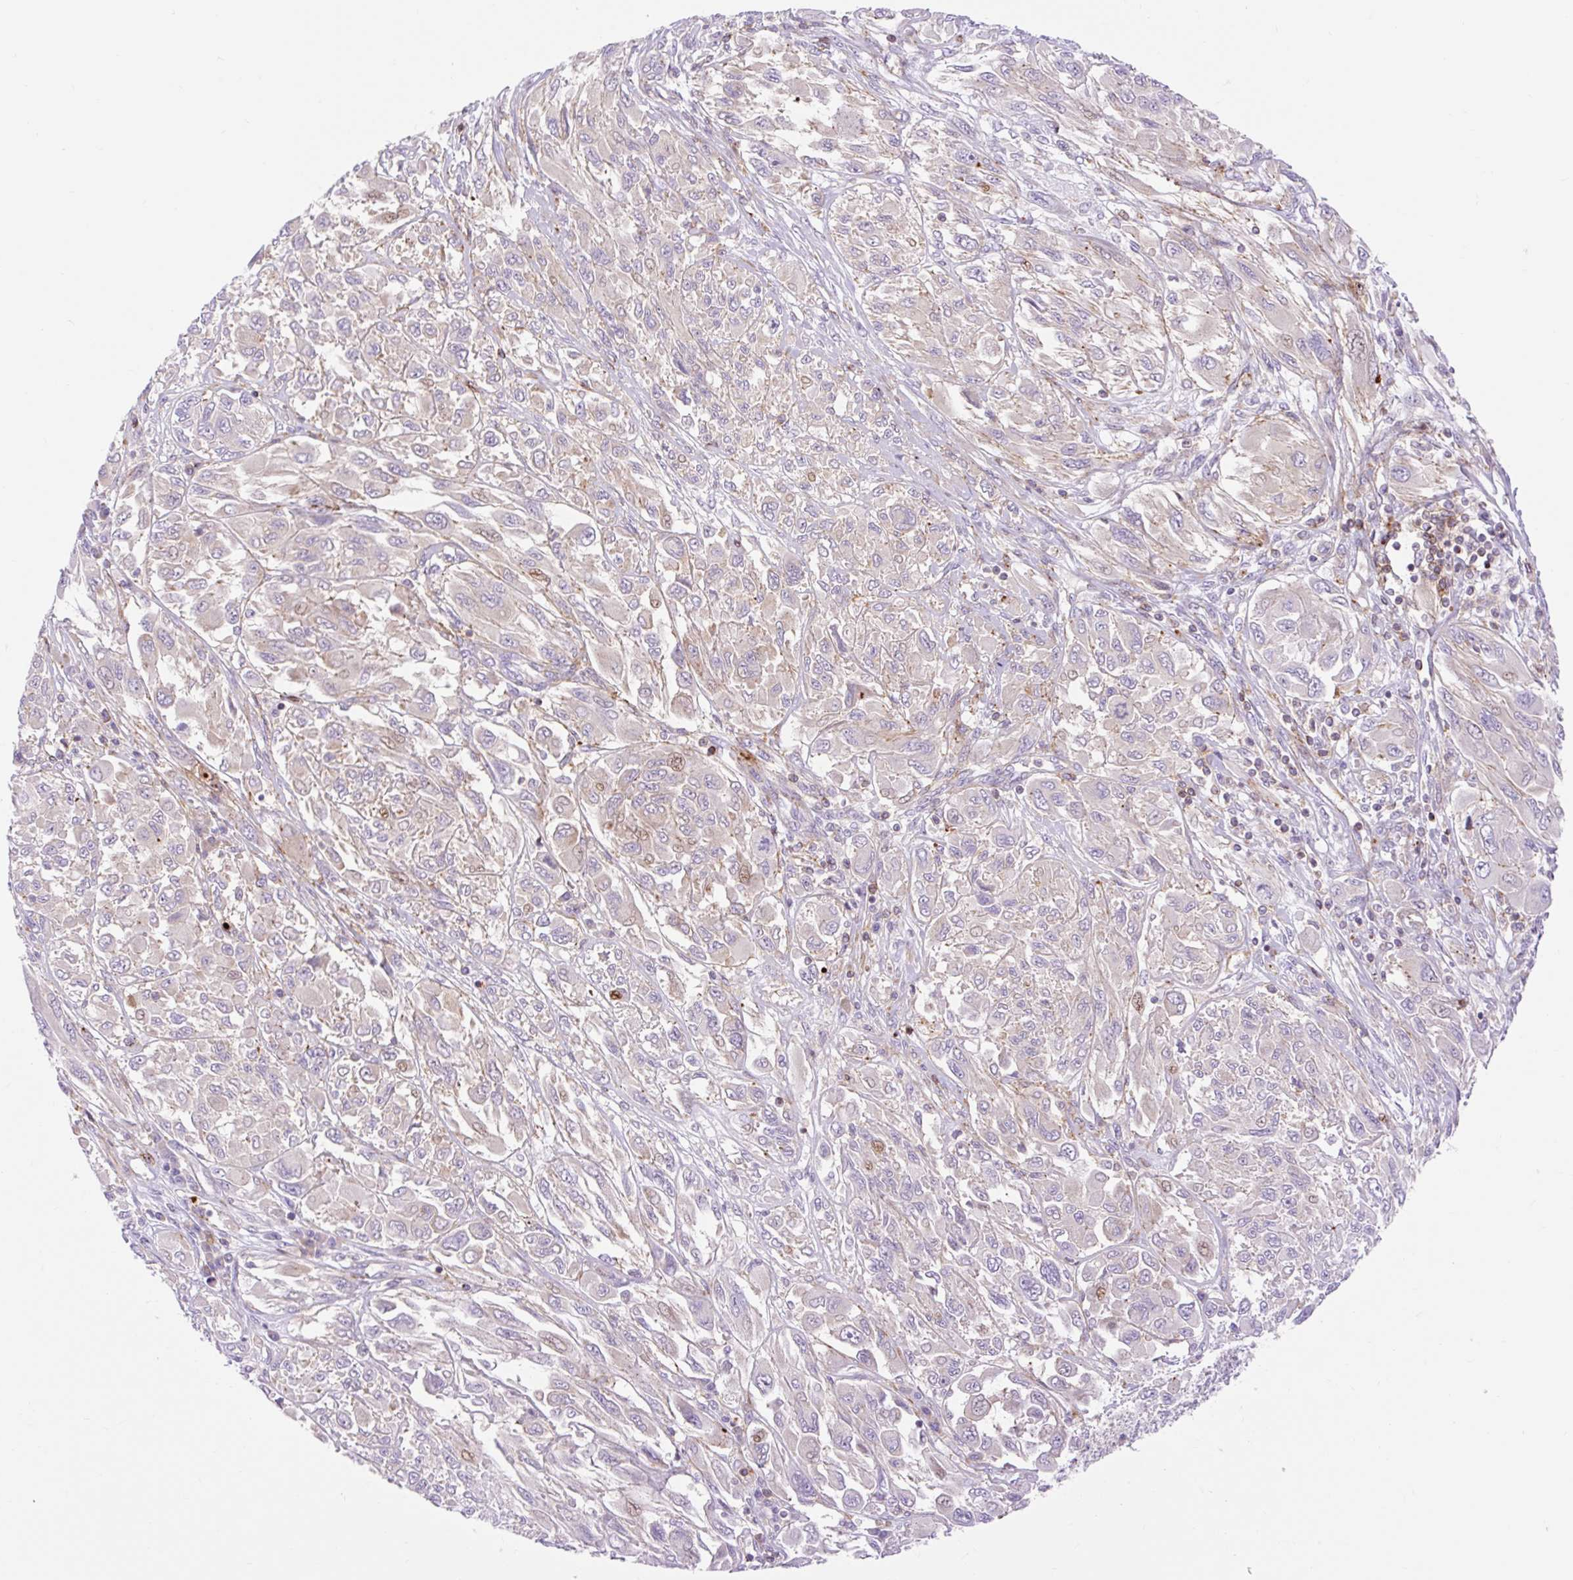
{"staining": {"intensity": "negative", "quantity": "none", "location": "none"}, "tissue": "melanoma", "cell_type": "Tumor cells", "image_type": "cancer", "snomed": [{"axis": "morphology", "description": "Malignant melanoma, NOS"}, {"axis": "topography", "description": "Skin"}], "caption": "Malignant melanoma was stained to show a protein in brown. There is no significant staining in tumor cells. (Brightfield microscopy of DAB immunohistochemistry at high magnification).", "gene": "CORO7-PAM16", "patient": {"sex": "female", "age": 91}}